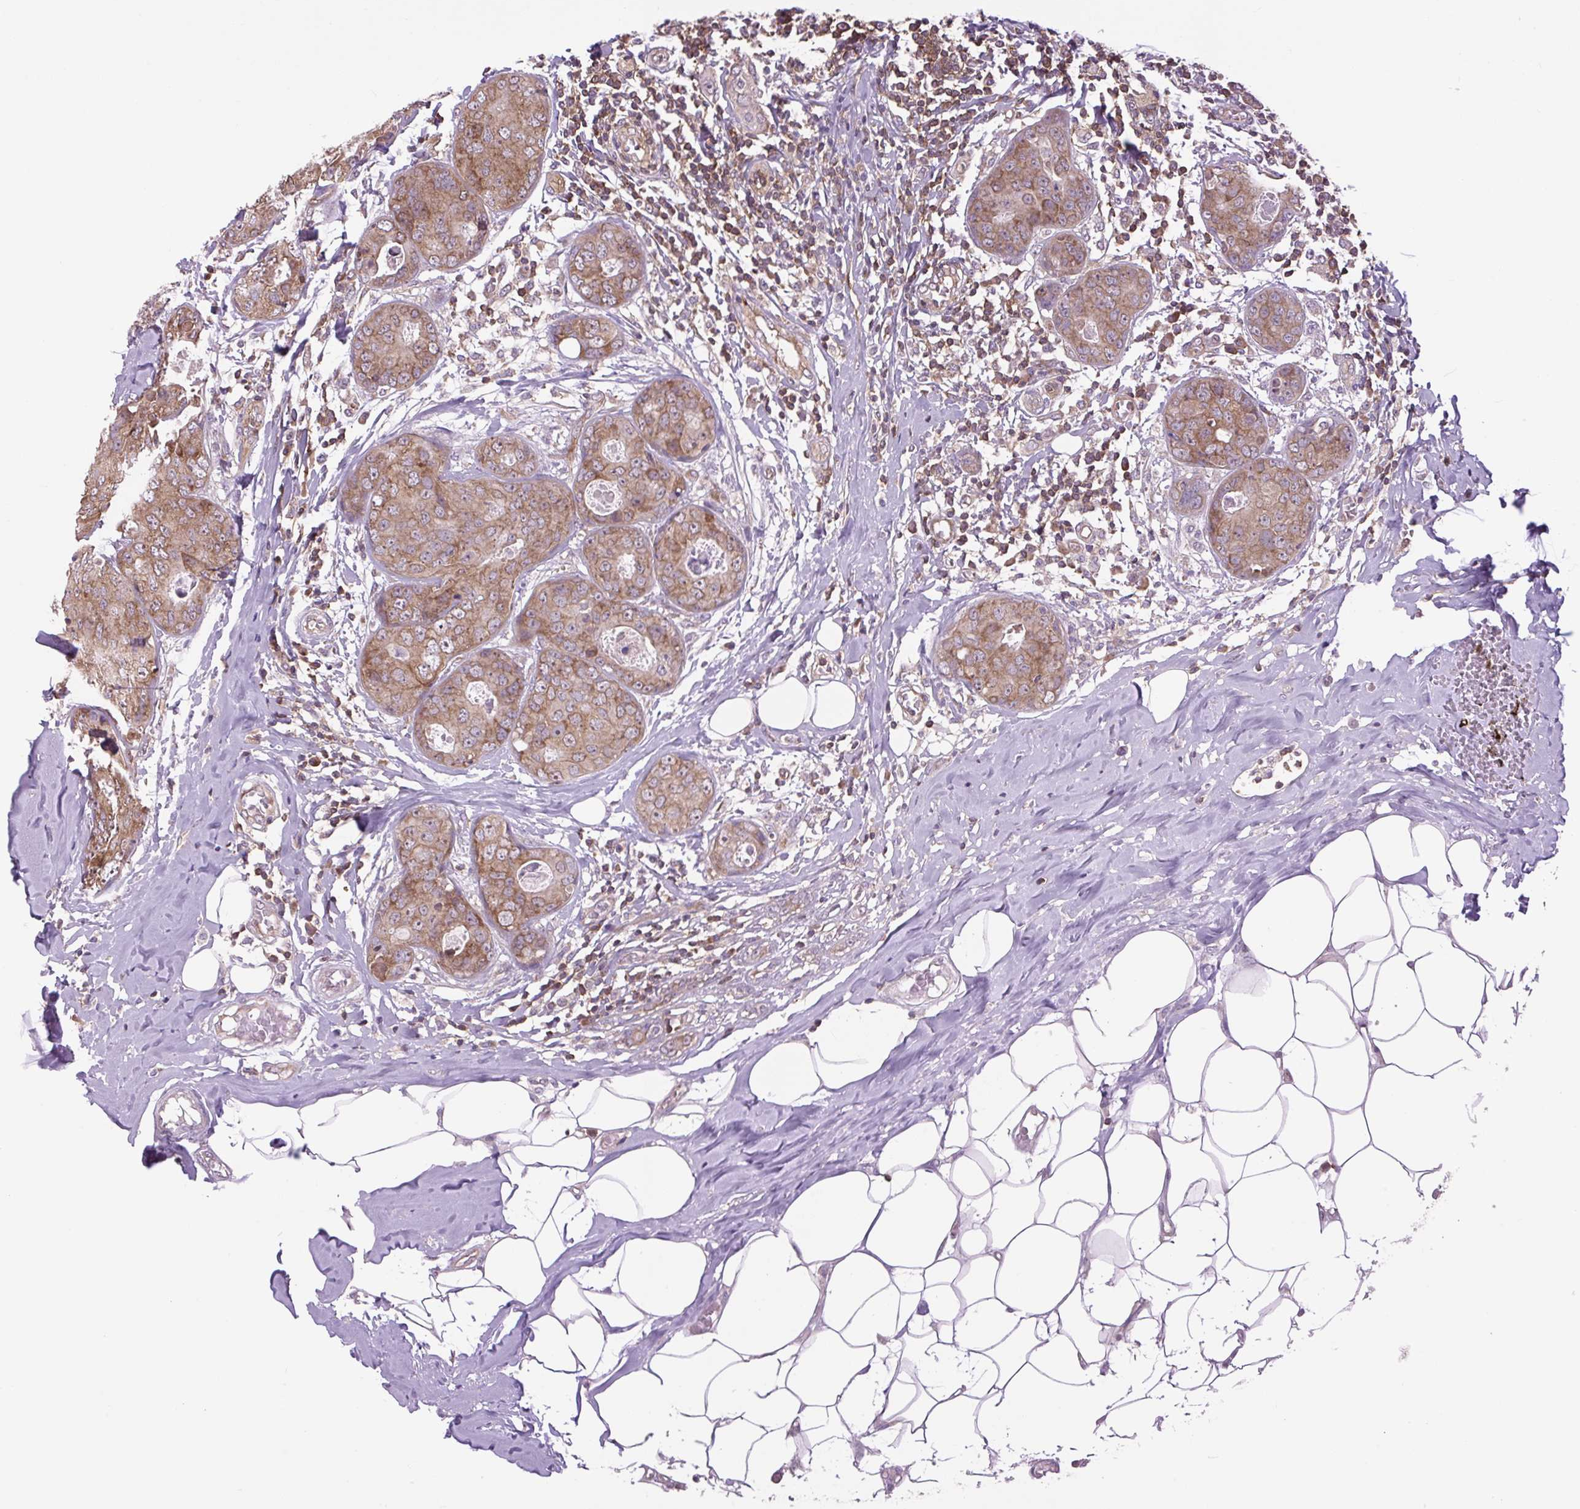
{"staining": {"intensity": "moderate", "quantity": ">75%", "location": "cytoplasmic/membranous,nuclear"}, "tissue": "breast cancer", "cell_type": "Tumor cells", "image_type": "cancer", "snomed": [{"axis": "morphology", "description": "Duct carcinoma"}, {"axis": "topography", "description": "Breast"}], "caption": "A high-resolution histopathology image shows IHC staining of breast cancer (invasive ductal carcinoma), which displays moderate cytoplasmic/membranous and nuclear staining in approximately >75% of tumor cells.", "gene": "PLCG1", "patient": {"sex": "female", "age": 43}}